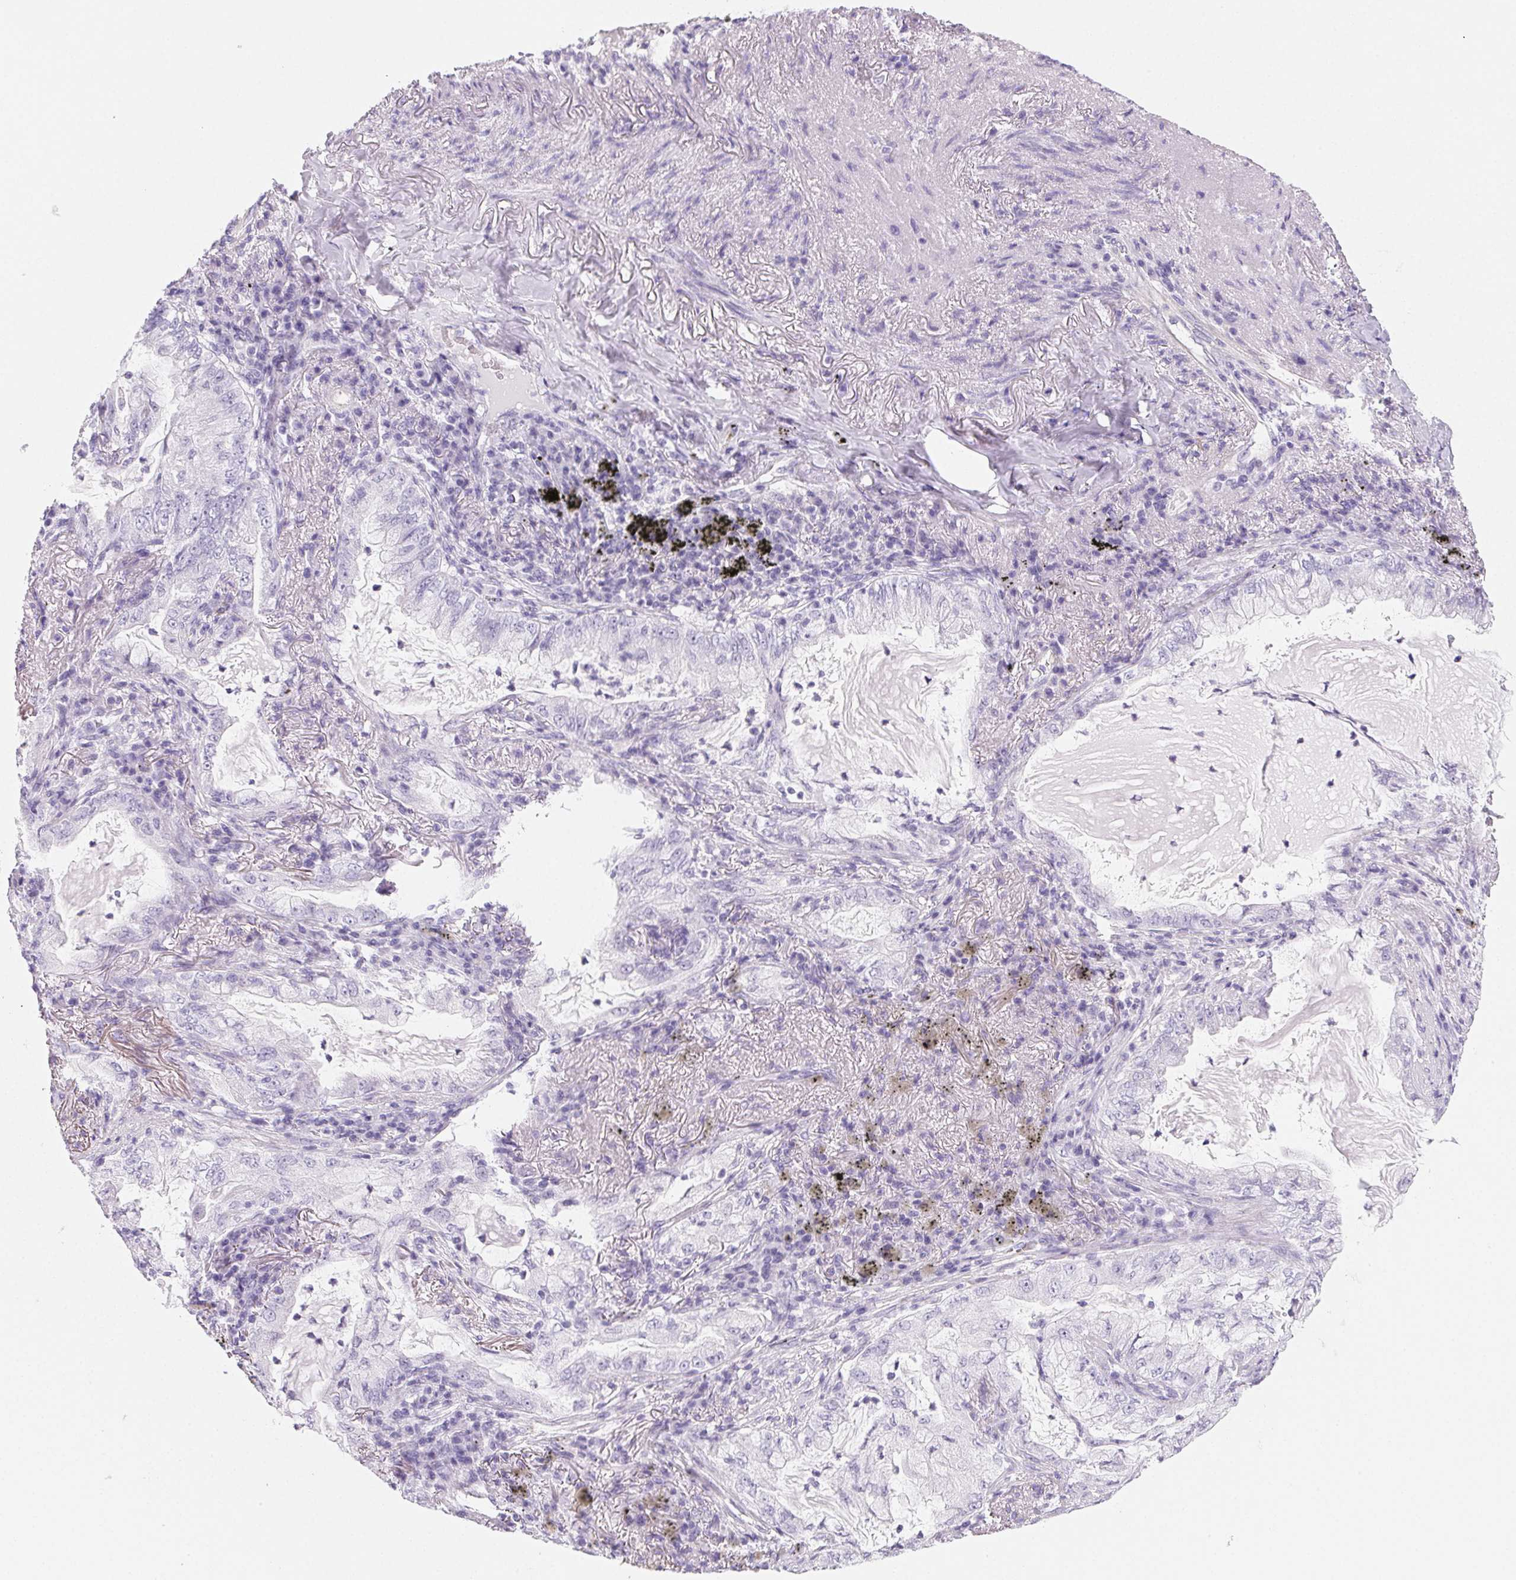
{"staining": {"intensity": "negative", "quantity": "none", "location": "none"}, "tissue": "lung cancer", "cell_type": "Tumor cells", "image_type": "cancer", "snomed": [{"axis": "morphology", "description": "Adenocarcinoma, NOS"}, {"axis": "topography", "description": "Lung"}], "caption": "IHC image of neoplastic tissue: lung cancer stained with DAB (3,3'-diaminobenzidine) demonstrates no significant protein expression in tumor cells.", "gene": "PRSS3", "patient": {"sex": "female", "age": 73}}